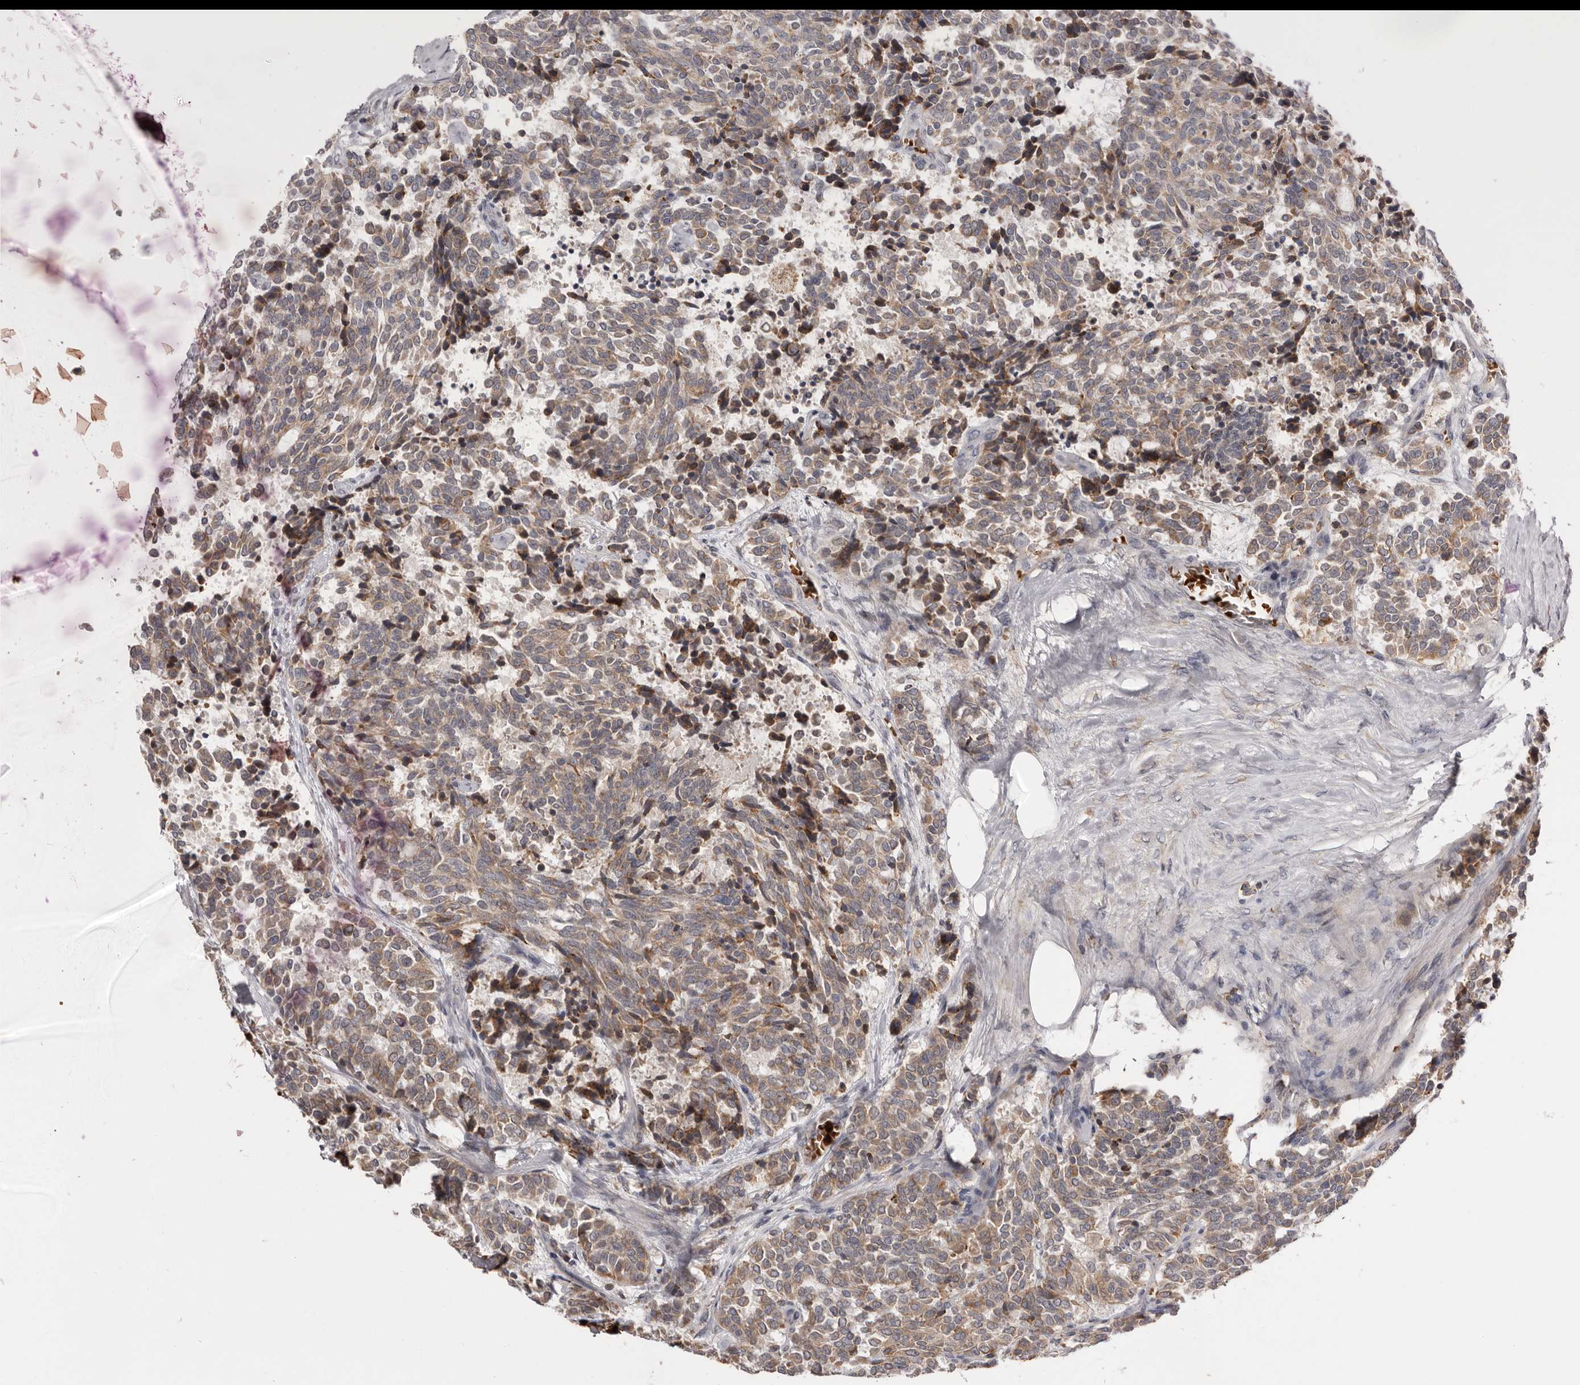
{"staining": {"intensity": "weak", "quantity": "25%-75%", "location": "cytoplasmic/membranous"}, "tissue": "carcinoid", "cell_type": "Tumor cells", "image_type": "cancer", "snomed": [{"axis": "morphology", "description": "Carcinoid, malignant, NOS"}, {"axis": "topography", "description": "Pancreas"}], "caption": "There is low levels of weak cytoplasmic/membranous staining in tumor cells of carcinoid, as demonstrated by immunohistochemical staining (brown color).", "gene": "NENF", "patient": {"sex": "female", "age": 54}}